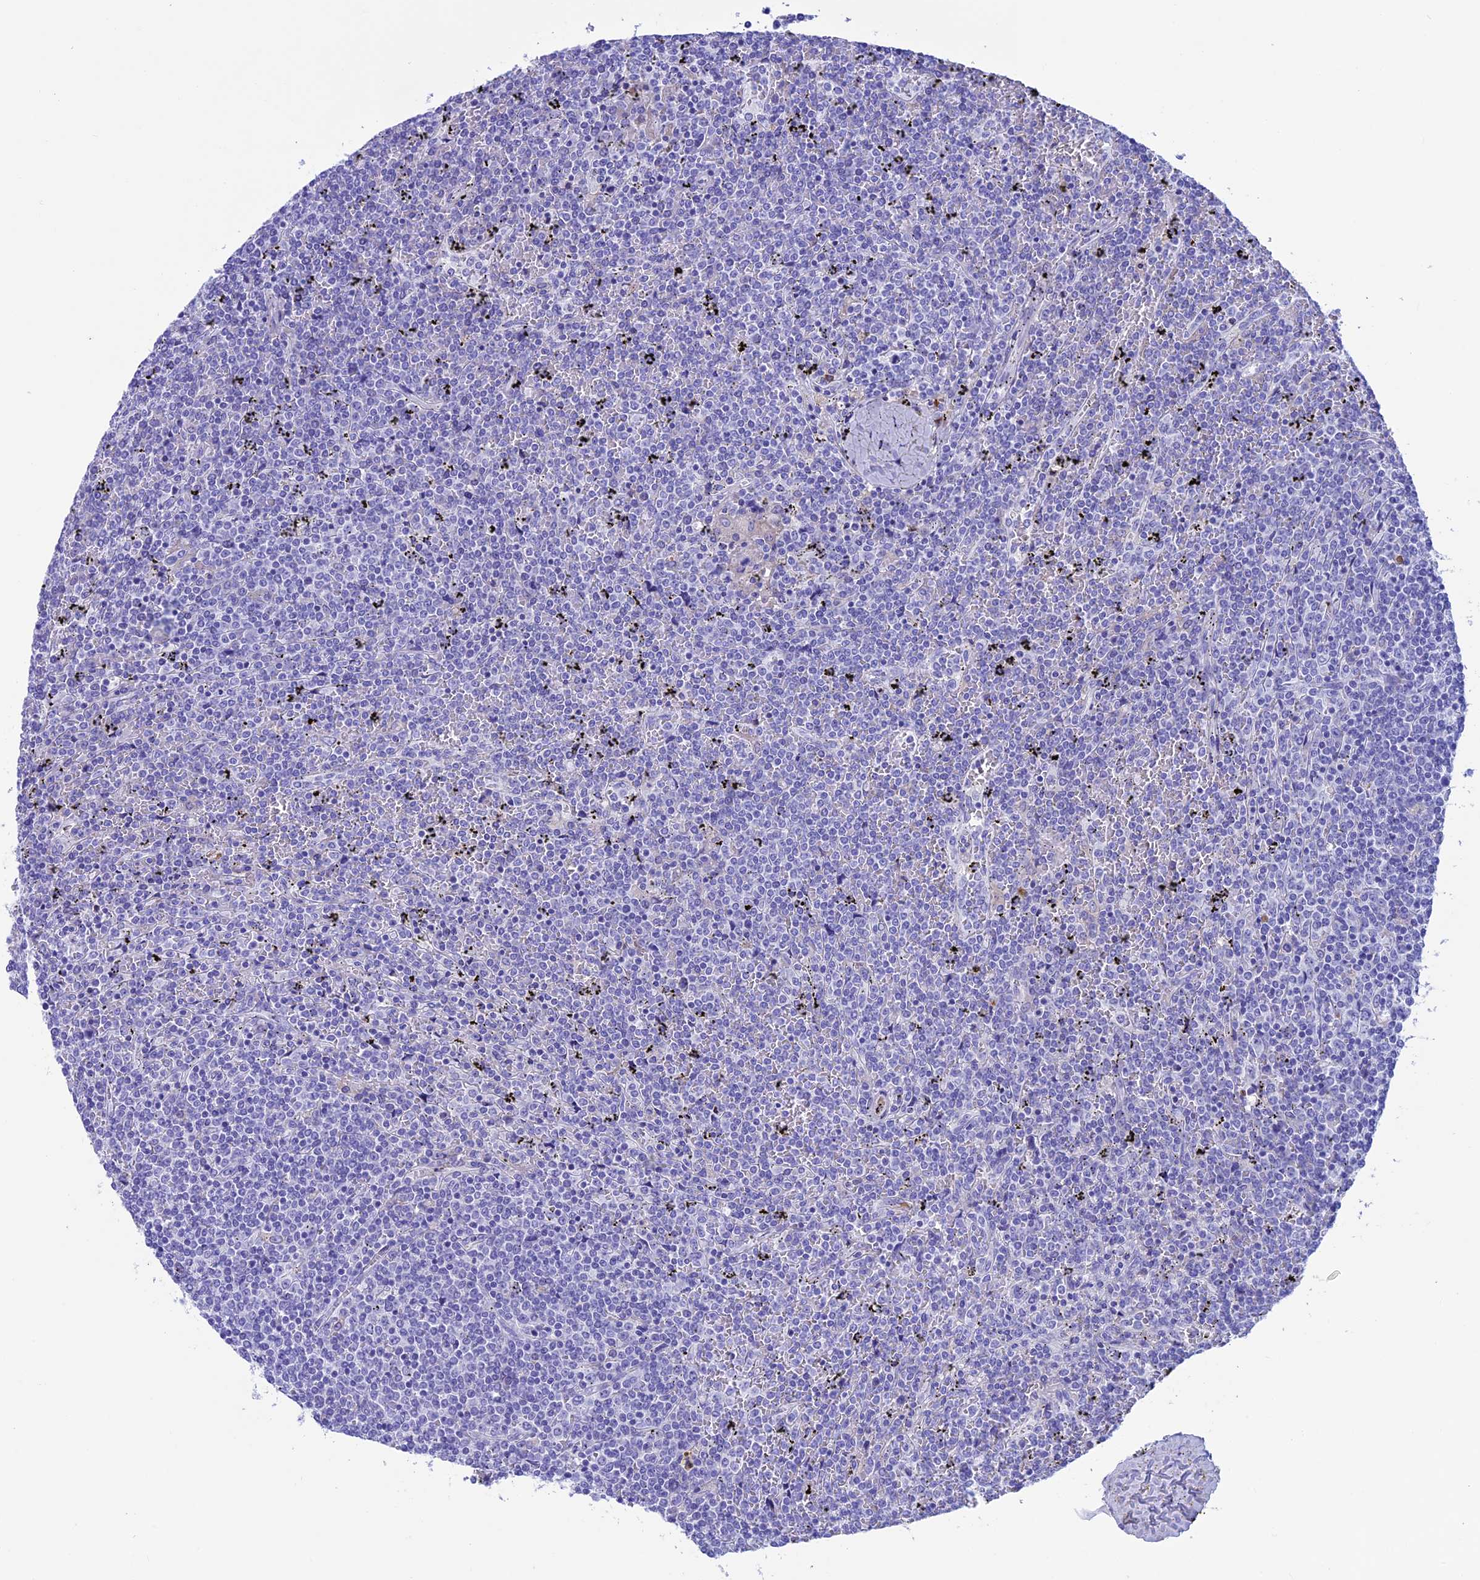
{"staining": {"intensity": "negative", "quantity": "none", "location": "none"}, "tissue": "lymphoma", "cell_type": "Tumor cells", "image_type": "cancer", "snomed": [{"axis": "morphology", "description": "Malignant lymphoma, non-Hodgkin's type, Low grade"}, {"axis": "topography", "description": "Spleen"}], "caption": "Immunohistochemistry (IHC) of lymphoma exhibits no staining in tumor cells.", "gene": "IGSF6", "patient": {"sex": "female", "age": 19}}